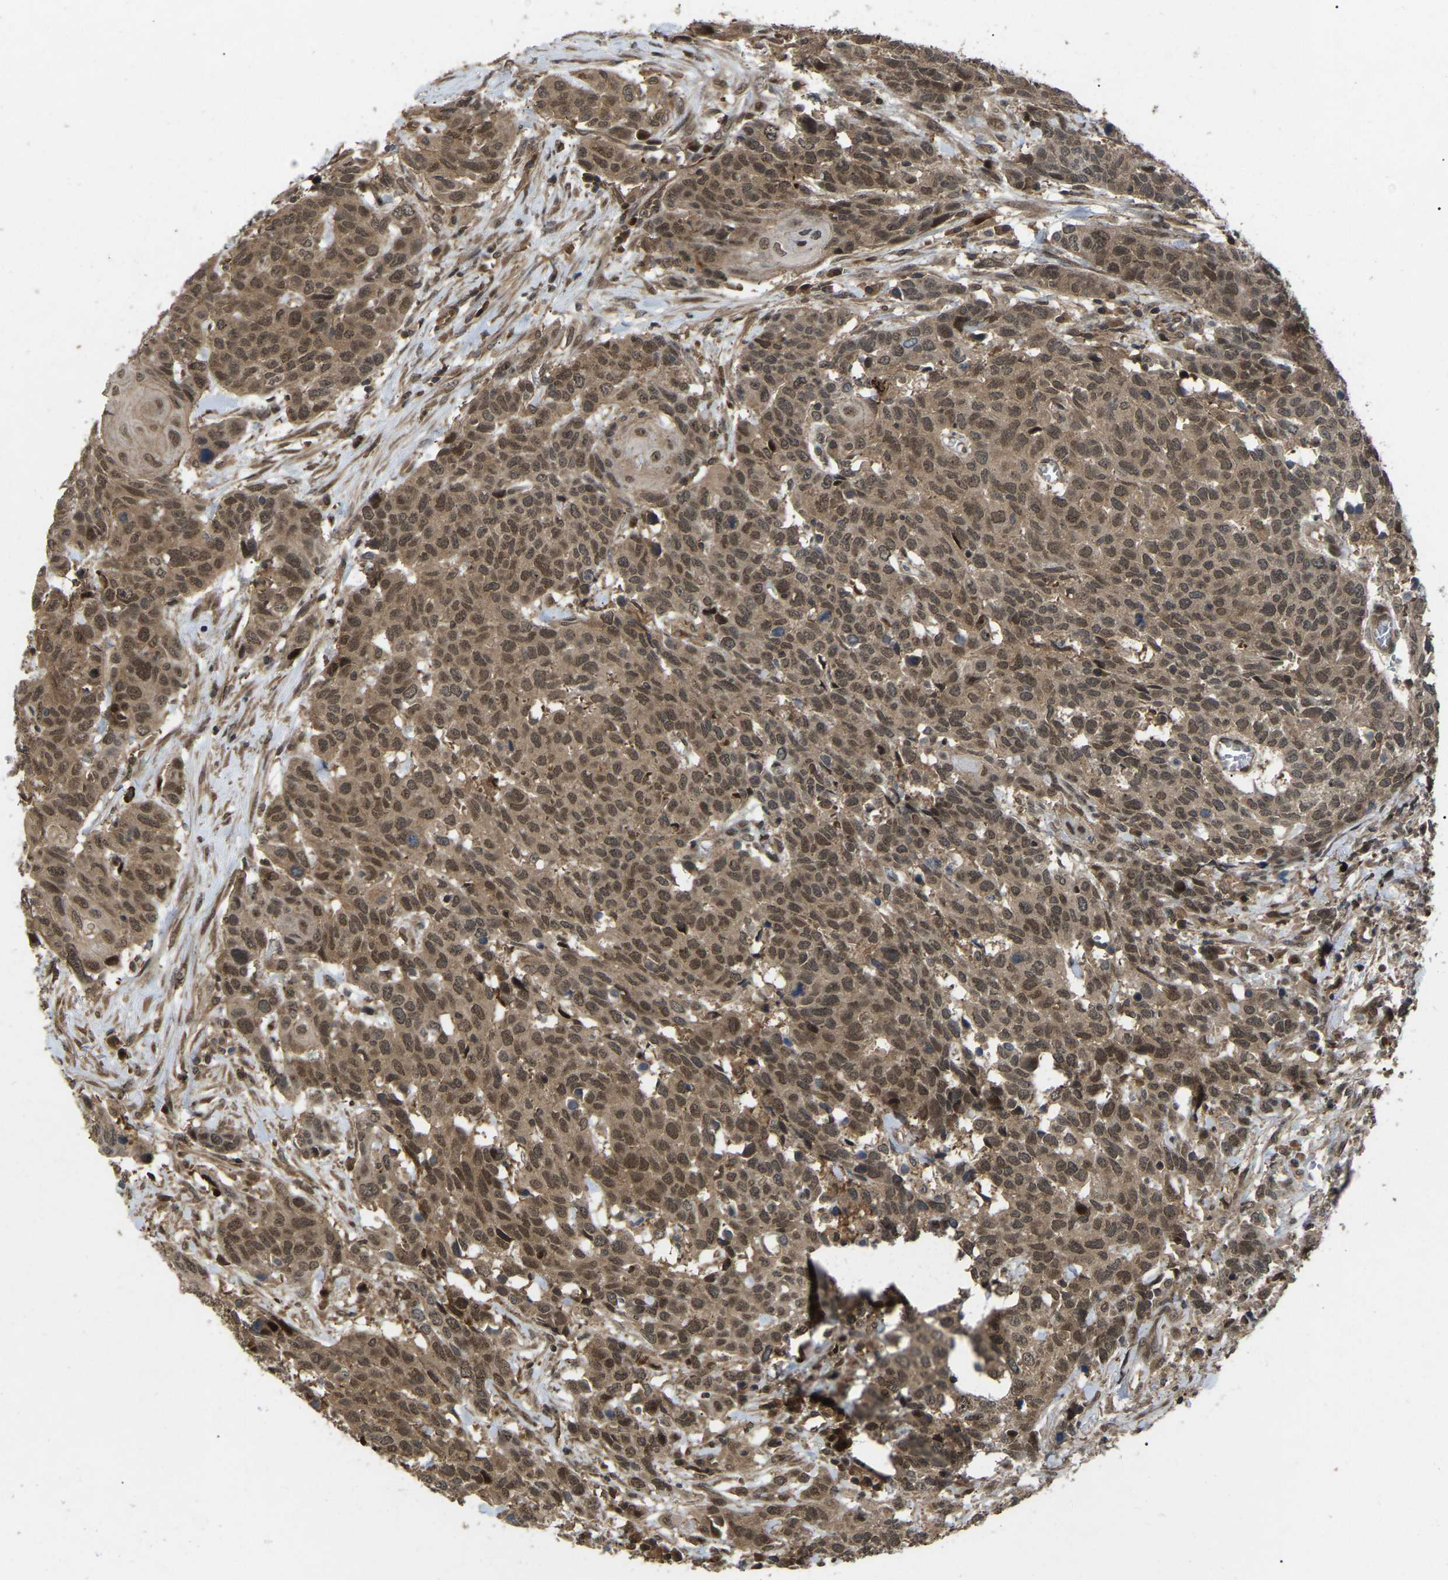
{"staining": {"intensity": "moderate", "quantity": ">75%", "location": "cytoplasmic/membranous,nuclear"}, "tissue": "head and neck cancer", "cell_type": "Tumor cells", "image_type": "cancer", "snomed": [{"axis": "morphology", "description": "Squamous cell carcinoma, NOS"}, {"axis": "topography", "description": "Head-Neck"}], "caption": "Brown immunohistochemical staining in head and neck squamous cell carcinoma exhibits moderate cytoplasmic/membranous and nuclear expression in about >75% of tumor cells.", "gene": "KIAA1549", "patient": {"sex": "male", "age": 66}}